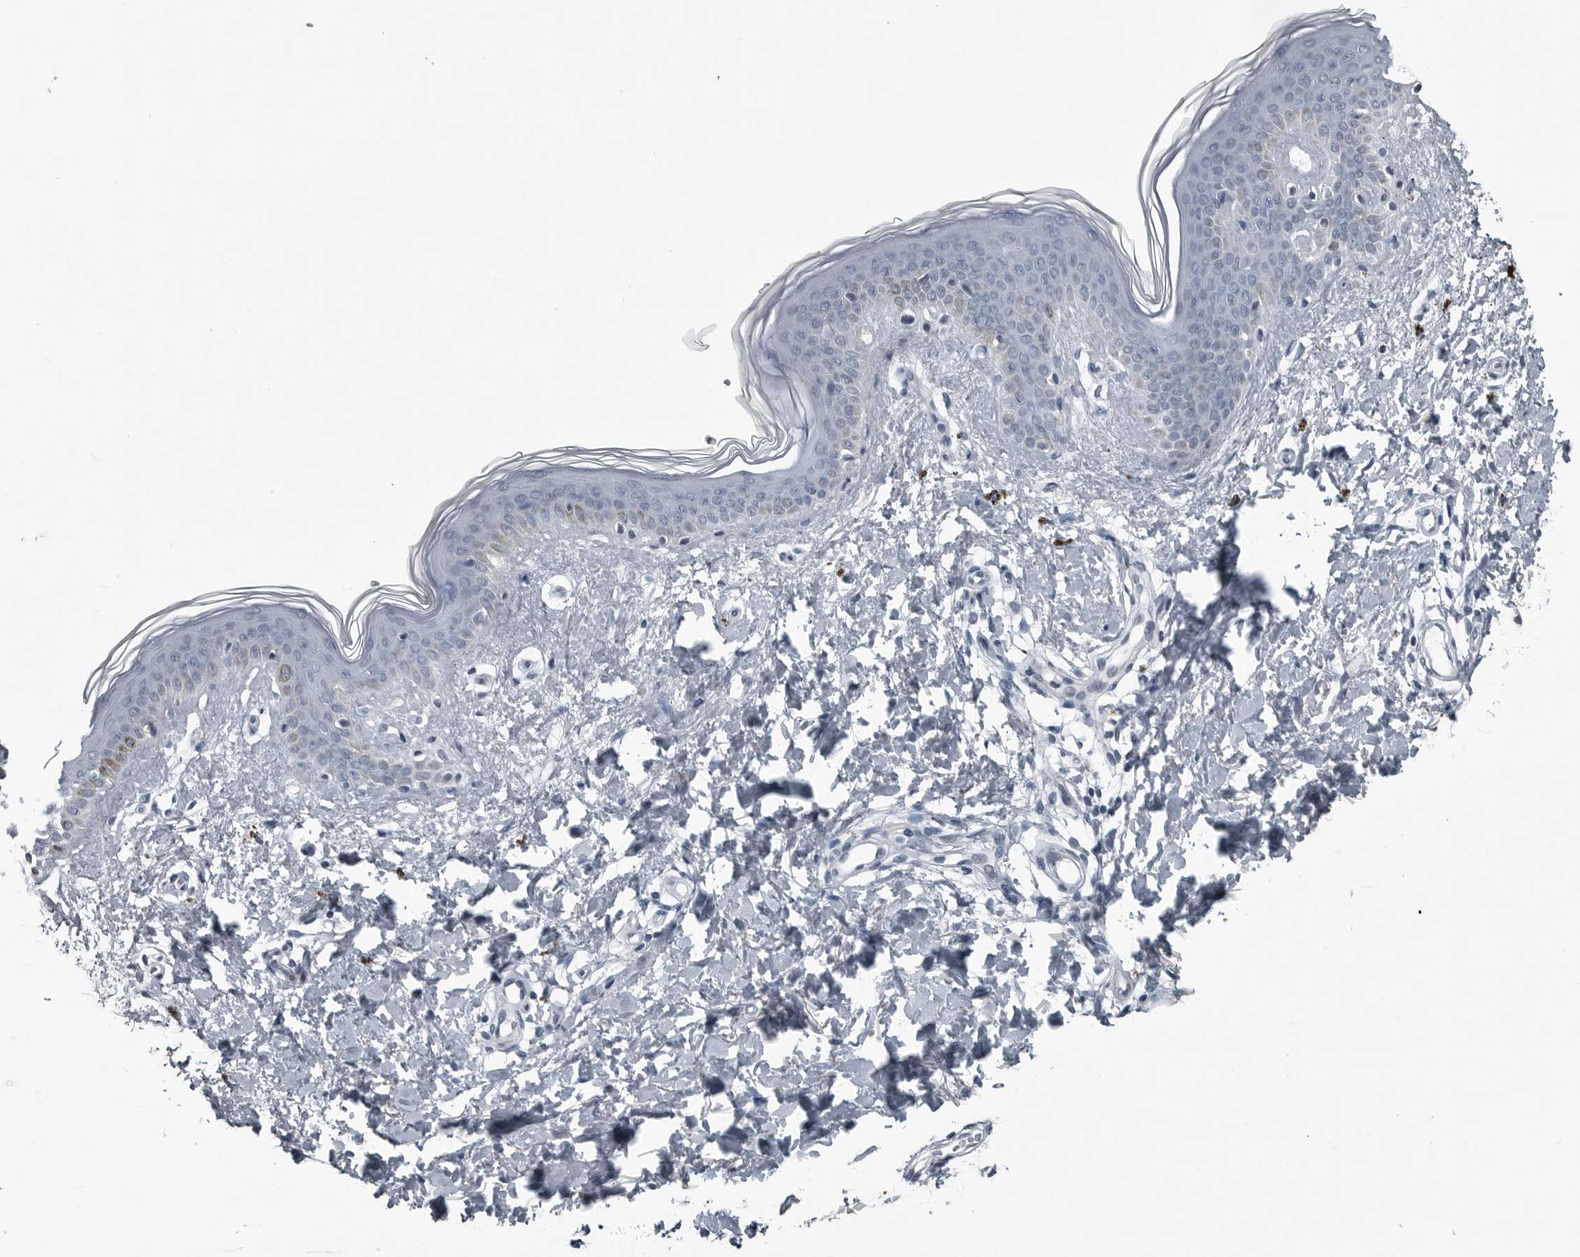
{"staining": {"intensity": "negative", "quantity": "none", "location": "none"}, "tissue": "skin", "cell_type": "Fibroblasts", "image_type": "normal", "snomed": [{"axis": "morphology", "description": "Normal tissue, NOS"}, {"axis": "topography", "description": "Skin"}], "caption": "IHC of unremarkable skin exhibits no staining in fibroblasts.", "gene": "DNAAF11", "patient": {"sex": "female", "age": 46}}